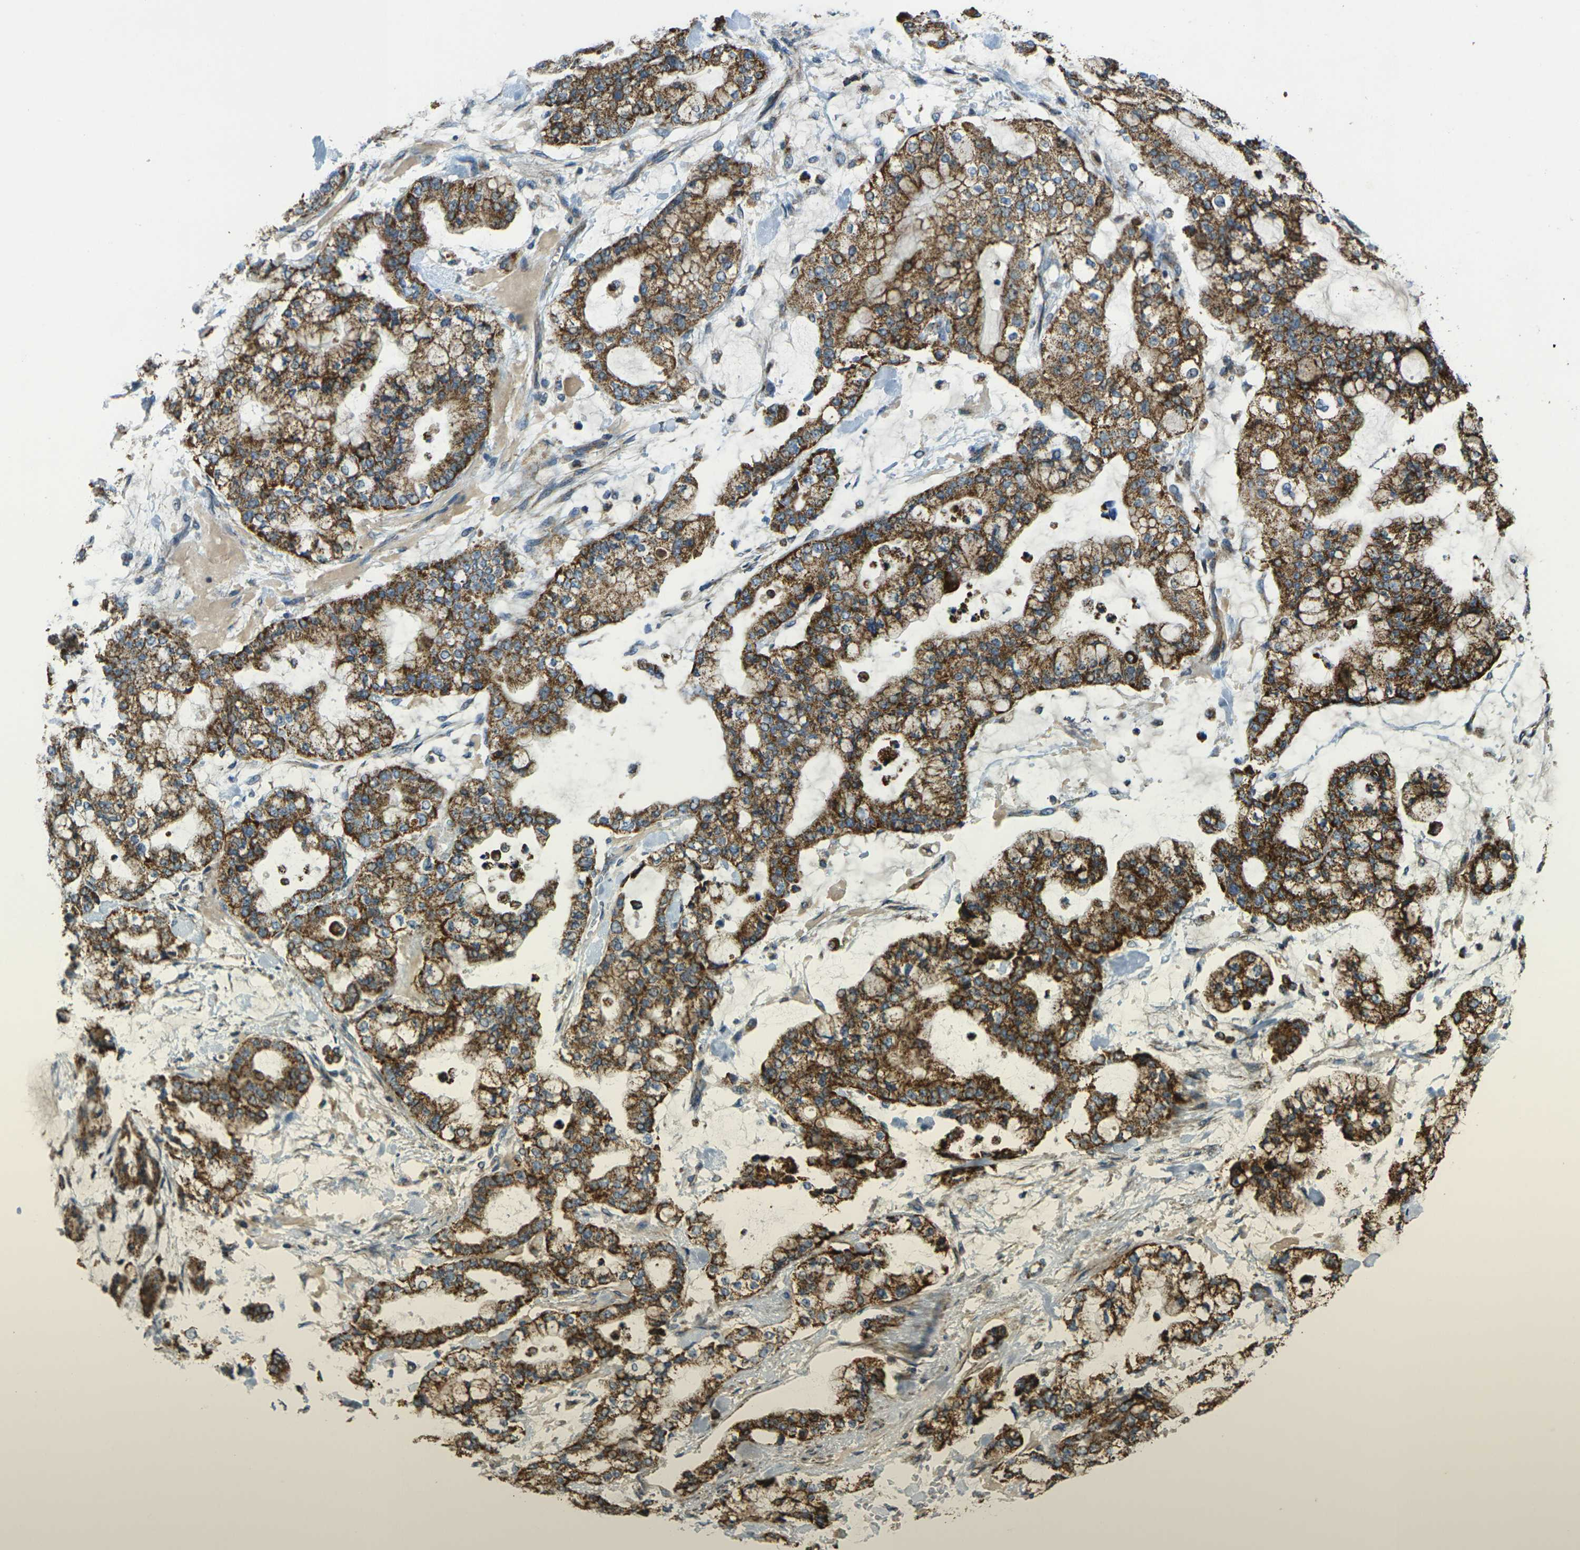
{"staining": {"intensity": "strong", "quantity": ">75%", "location": "cytoplasmic/membranous"}, "tissue": "stomach cancer", "cell_type": "Tumor cells", "image_type": "cancer", "snomed": [{"axis": "morphology", "description": "Normal tissue, NOS"}, {"axis": "morphology", "description": "Adenocarcinoma, NOS"}, {"axis": "topography", "description": "Stomach, upper"}, {"axis": "topography", "description": "Stomach"}], "caption": "Human adenocarcinoma (stomach) stained with a protein marker exhibits strong staining in tumor cells.", "gene": "IGF1R", "patient": {"sex": "male", "age": 76}}